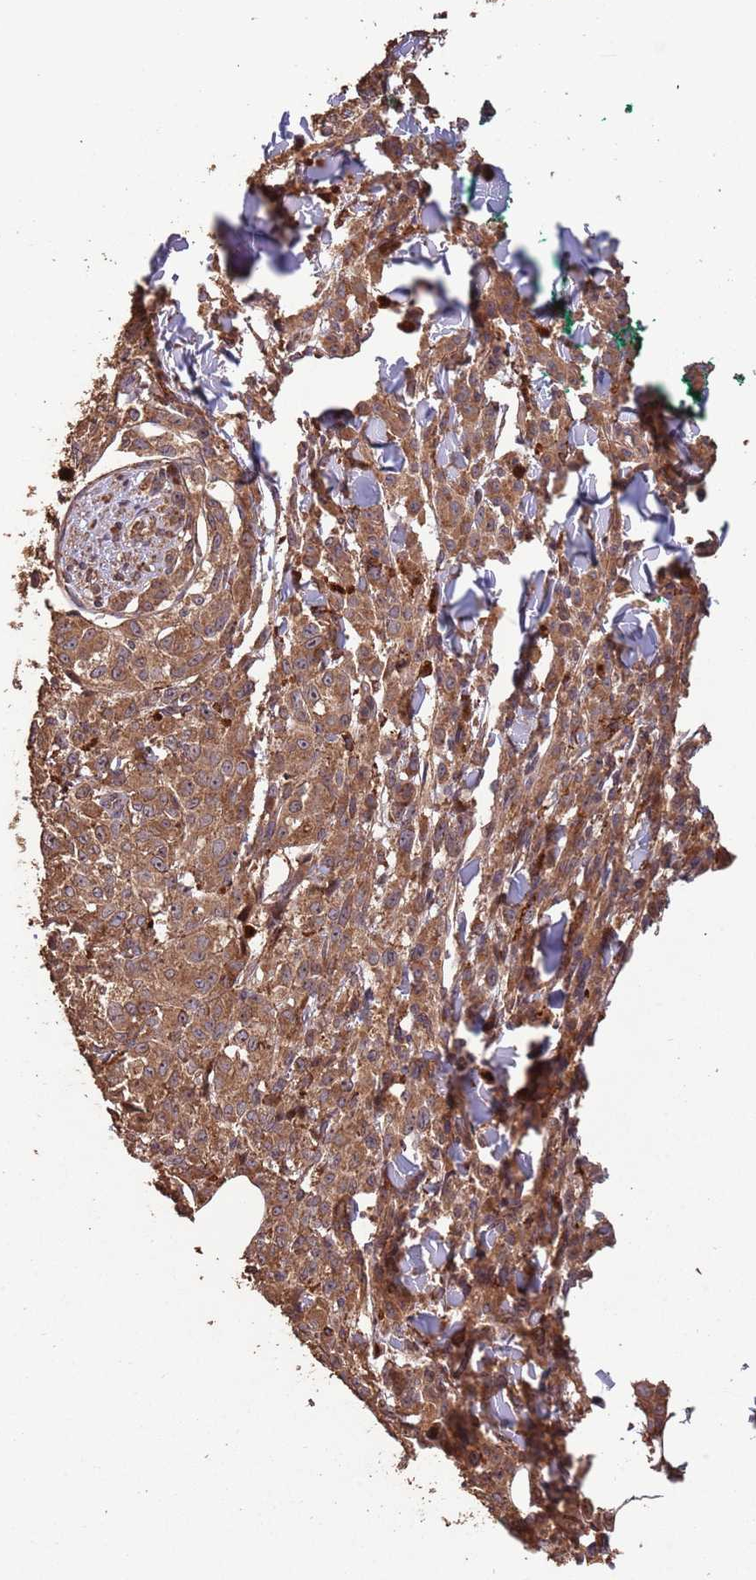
{"staining": {"intensity": "moderate", "quantity": ">75%", "location": "cytoplasmic/membranous,nuclear"}, "tissue": "melanoma", "cell_type": "Tumor cells", "image_type": "cancer", "snomed": [{"axis": "morphology", "description": "Malignant melanoma, NOS"}, {"axis": "topography", "description": "Skin"}], "caption": "High-power microscopy captured an immunohistochemistry image of malignant melanoma, revealing moderate cytoplasmic/membranous and nuclear expression in approximately >75% of tumor cells.", "gene": "ZNF428", "patient": {"sex": "female", "age": 52}}